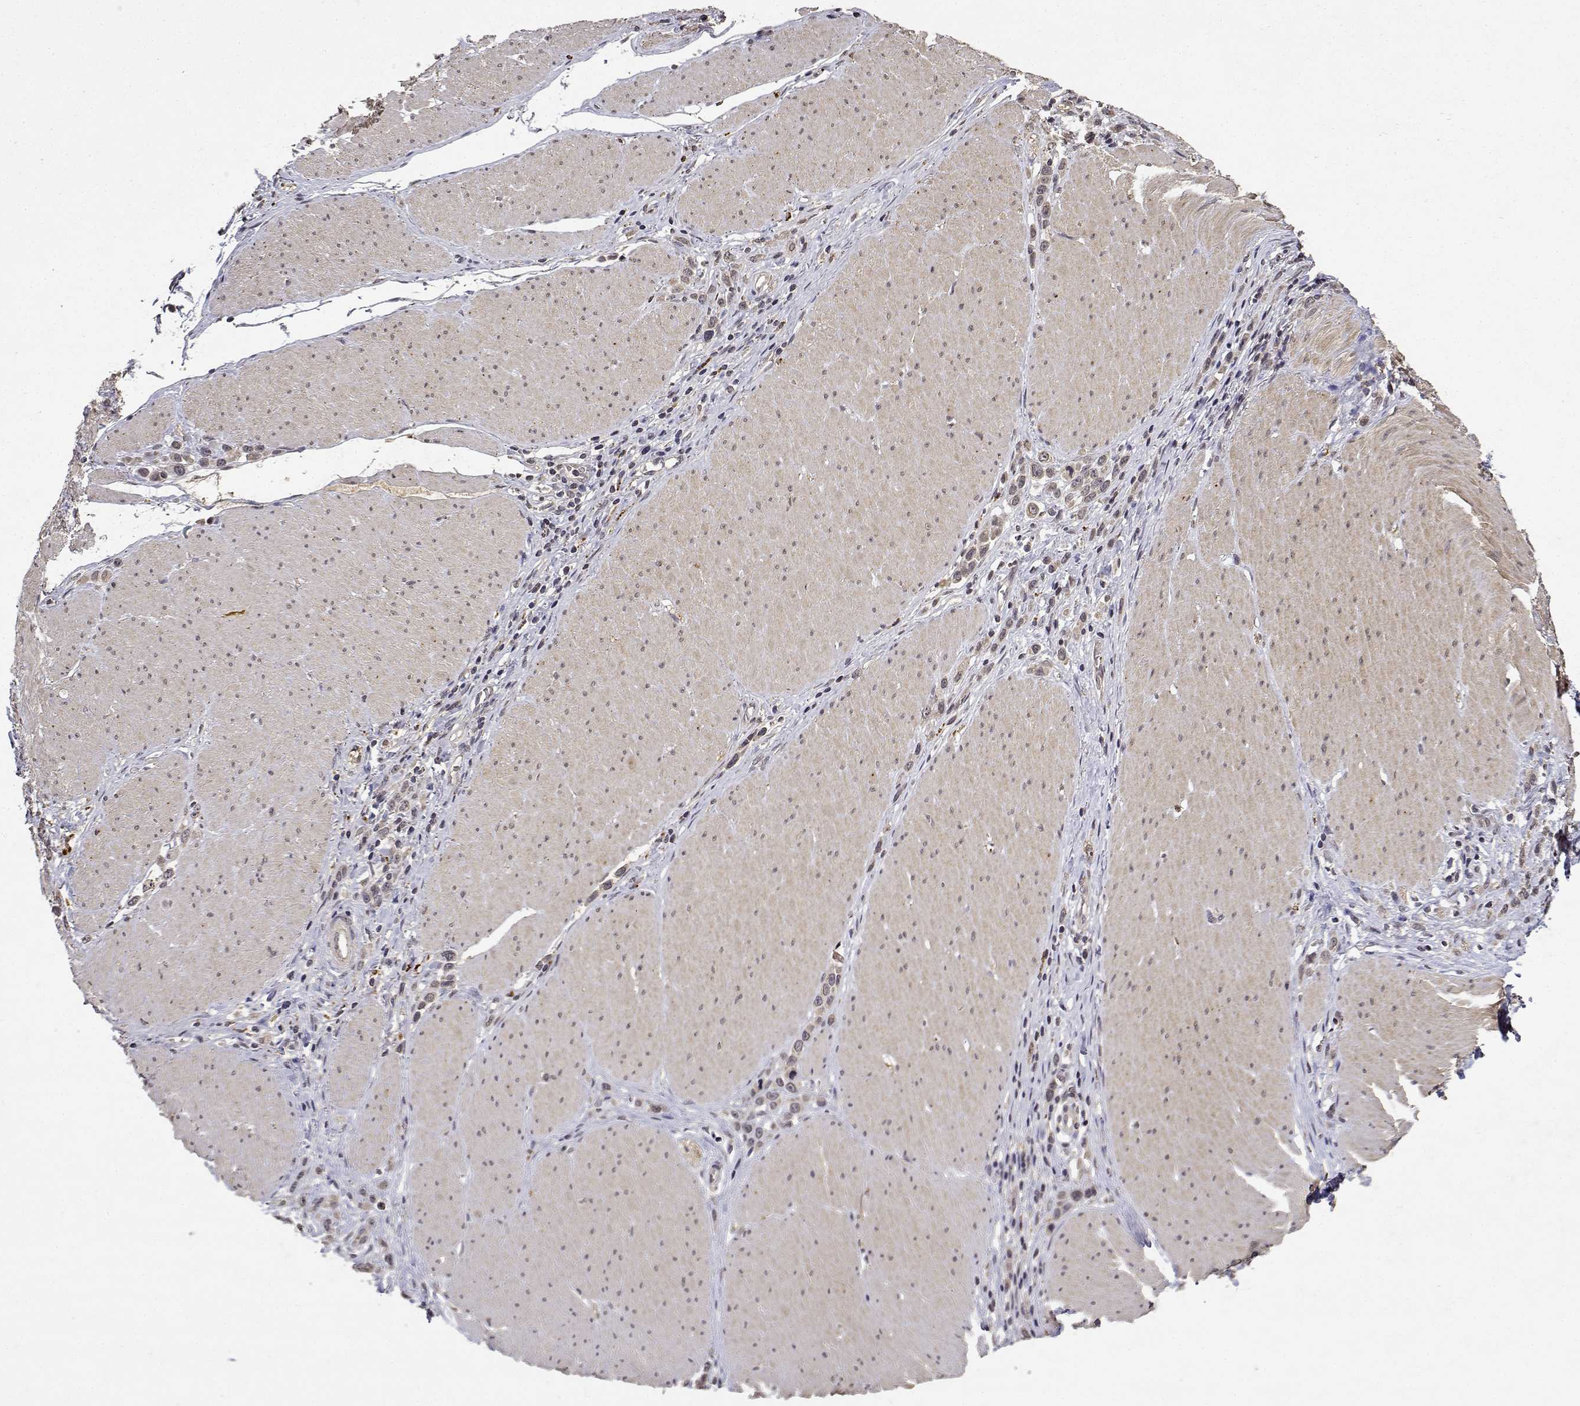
{"staining": {"intensity": "weak", "quantity": ">75%", "location": "cytoplasmic/membranous"}, "tissue": "stomach cancer", "cell_type": "Tumor cells", "image_type": "cancer", "snomed": [{"axis": "morphology", "description": "Adenocarcinoma, NOS"}, {"axis": "topography", "description": "Stomach"}], "caption": "Stomach cancer stained with a protein marker reveals weak staining in tumor cells.", "gene": "BDNF", "patient": {"sex": "male", "age": 47}}